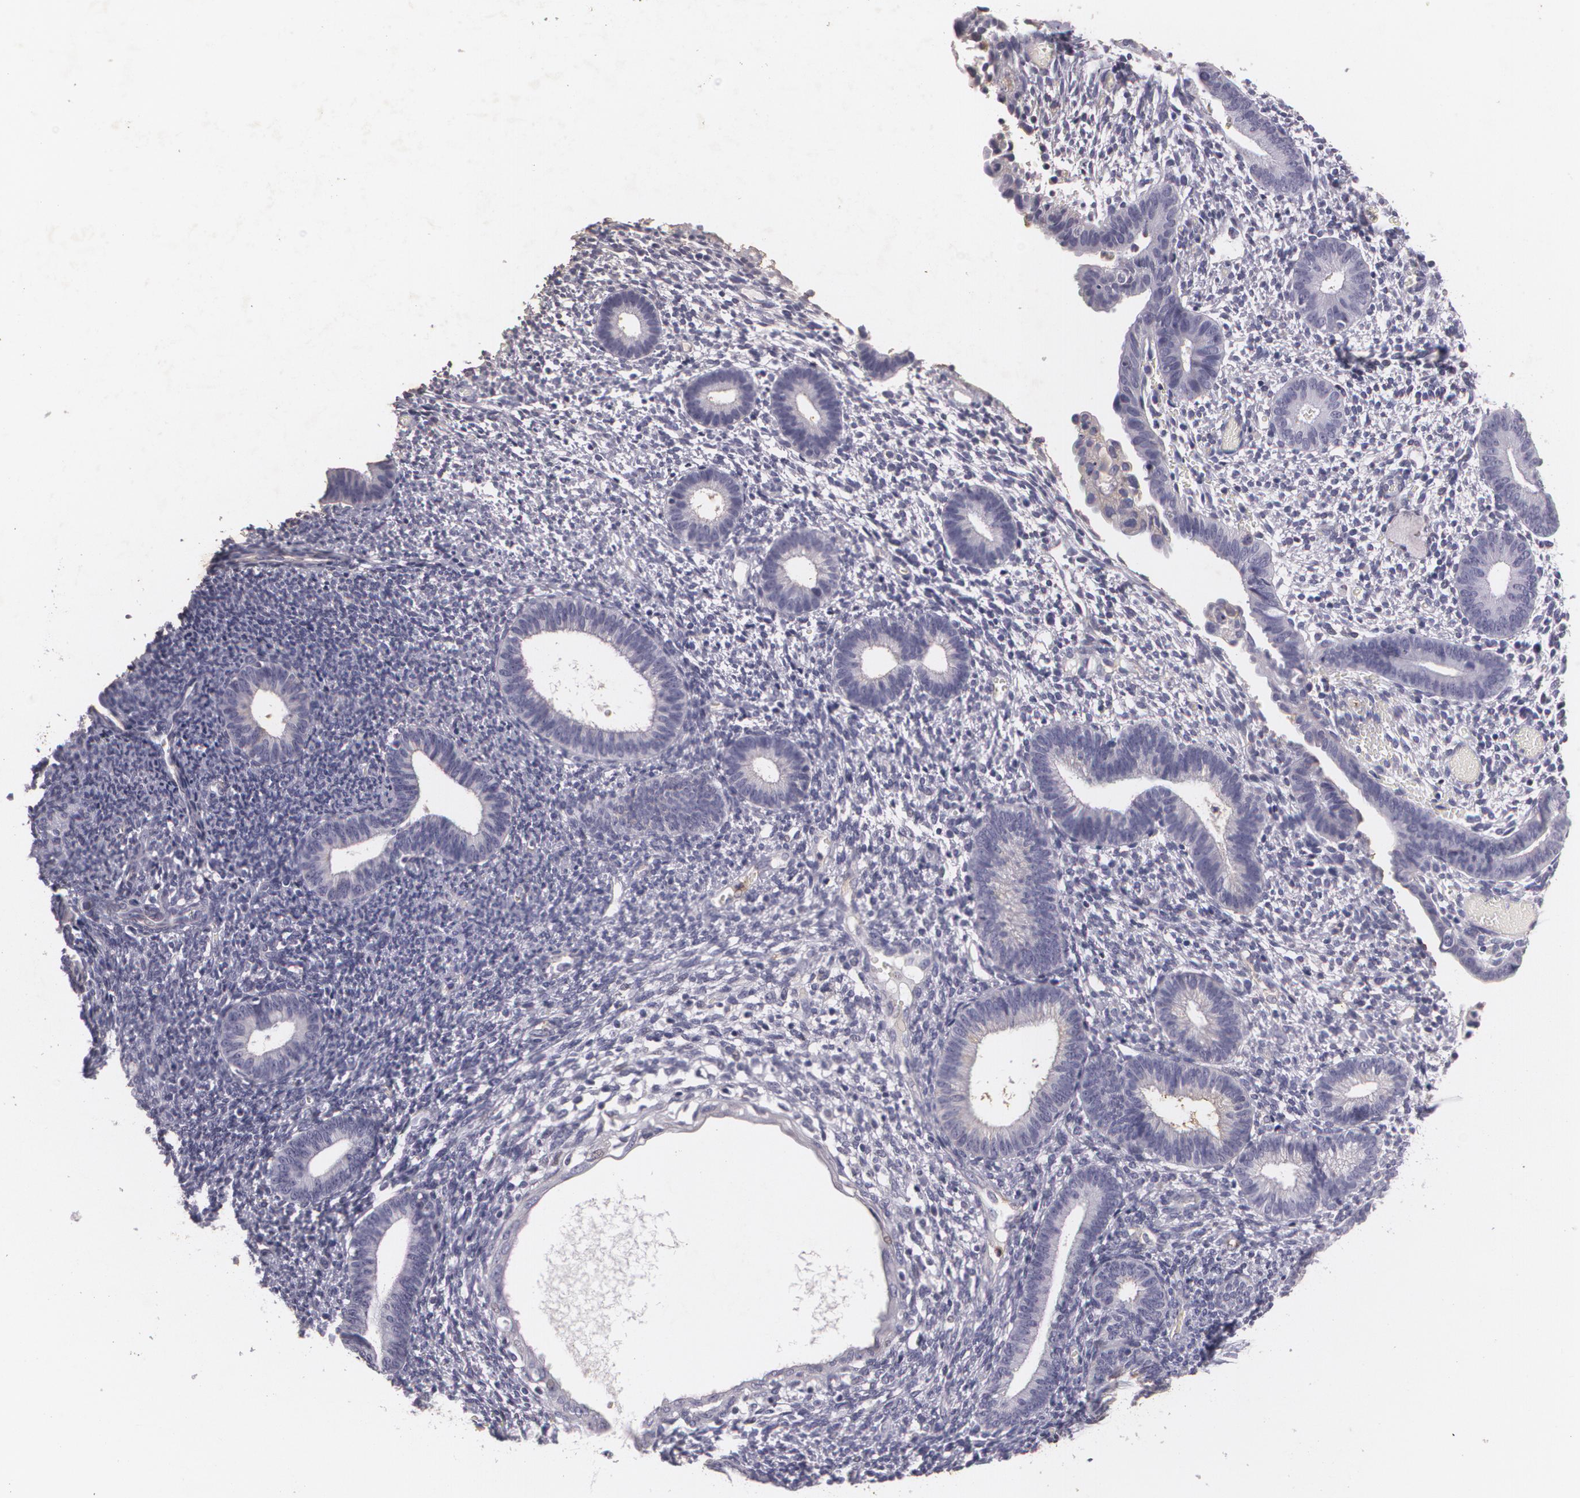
{"staining": {"intensity": "negative", "quantity": "none", "location": "none"}, "tissue": "endometrium", "cell_type": "Cells in endometrial stroma", "image_type": "normal", "snomed": [{"axis": "morphology", "description": "Normal tissue, NOS"}, {"axis": "topography", "description": "Smooth muscle"}, {"axis": "topography", "description": "Endometrium"}], "caption": "This is a image of IHC staining of benign endometrium, which shows no staining in cells in endometrial stroma. The staining is performed using DAB brown chromogen with nuclei counter-stained in using hematoxylin.", "gene": "KCNA4", "patient": {"sex": "female", "age": 57}}